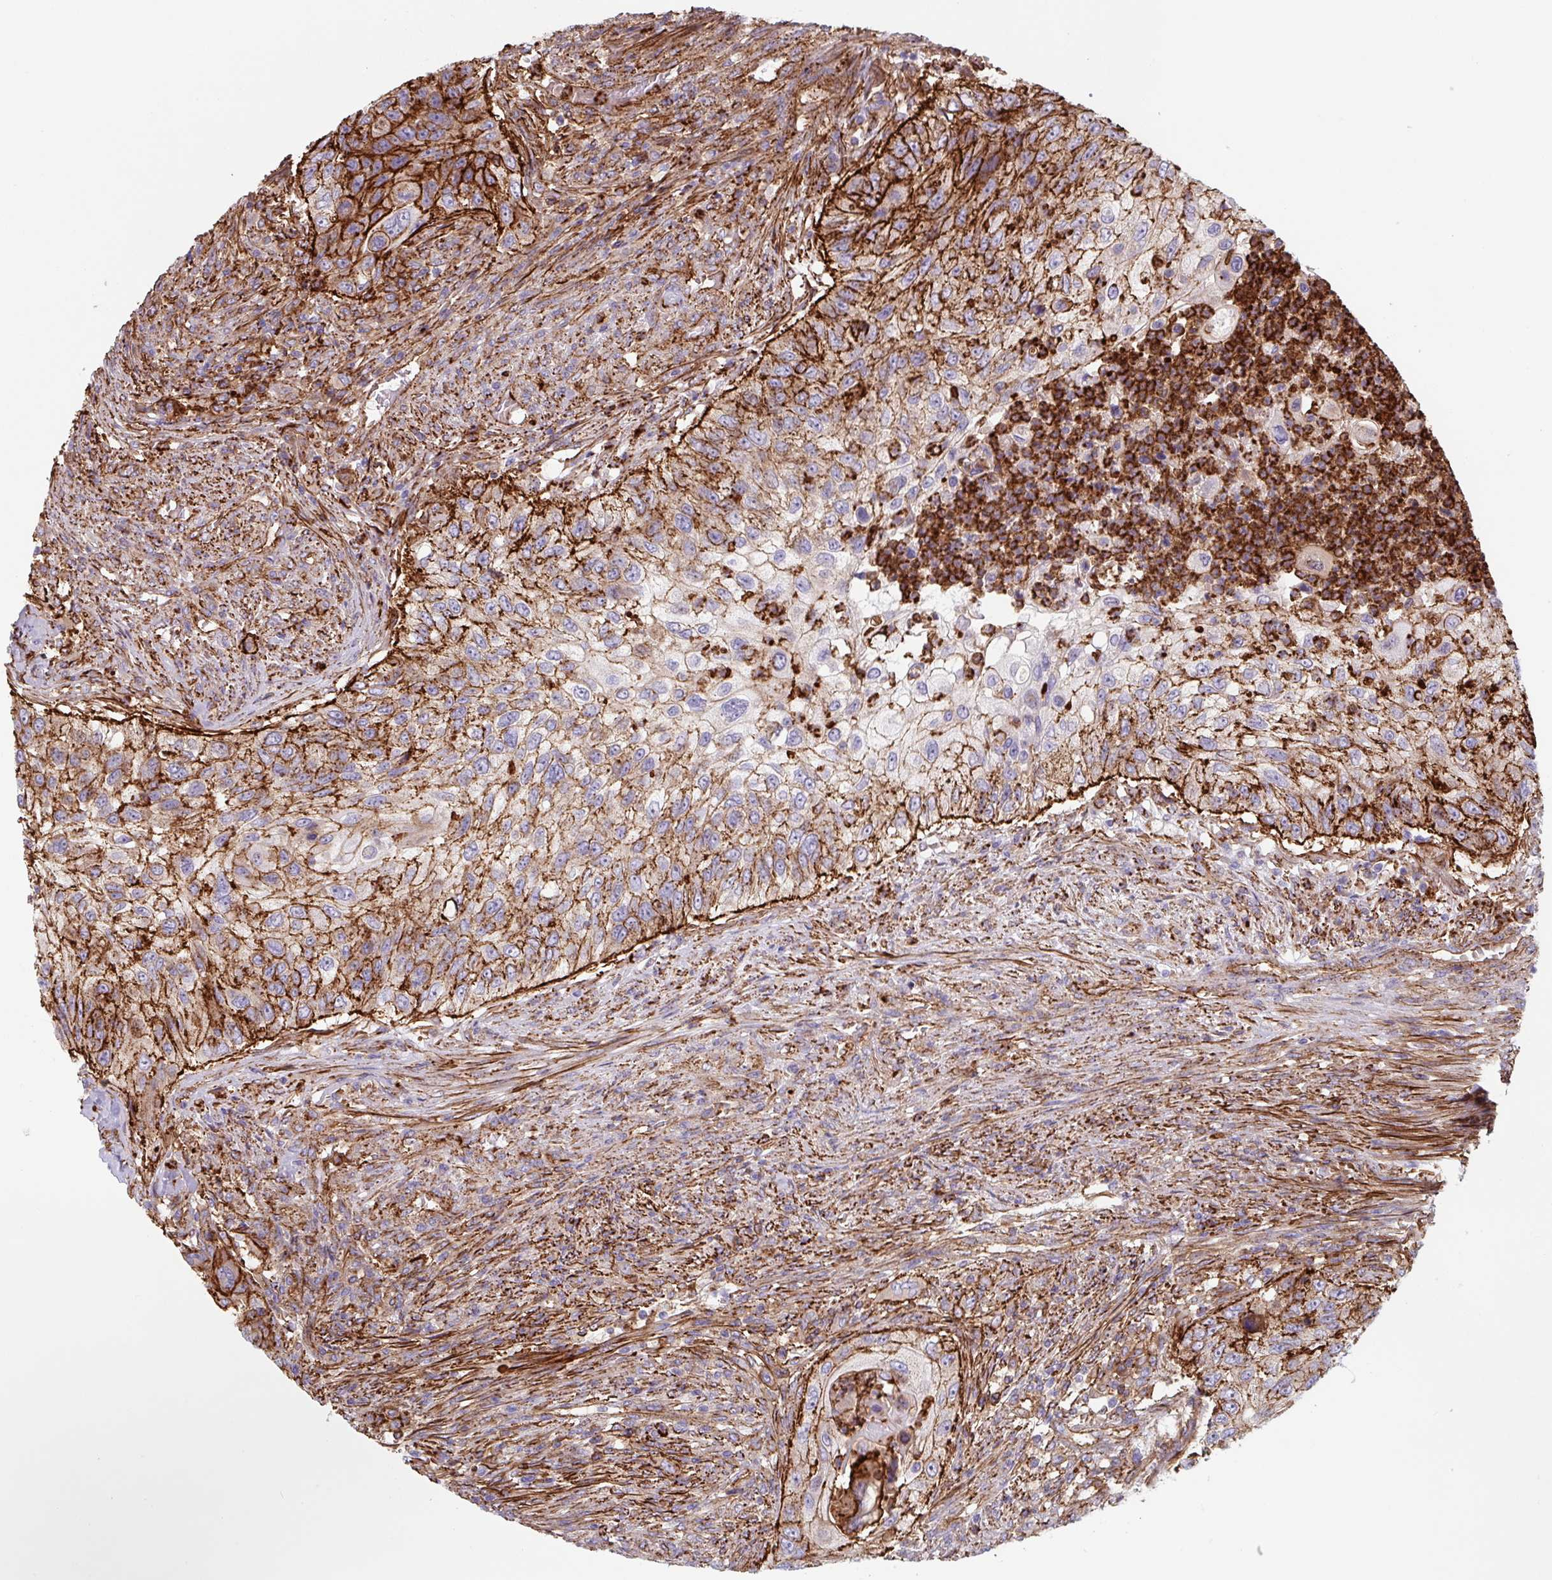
{"staining": {"intensity": "strong", "quantity": ">75%", "location": "cytoplasmic/membranous"}, "tissue": "urothelial cancer", "cell_type": "Tumor cells", "image_type": "cancer", "snomed": [{"axis": "morphology", "description": "Urothelial carcinoma, High grade"}, {"axis": "topography", "description": "Urinary bladder"}], "caption": "The immunohistochemical stain highlights strong cytoplasmic/membranous staining in tumor cells of urothelial carcinoma (high-grade) tissue. (DAB (3,3'-diaminobenzidine) IHC with brightfield microscopy, high magnification).", "gene": "DHFR2", "patient": {"sex": "female", "age": 60}}